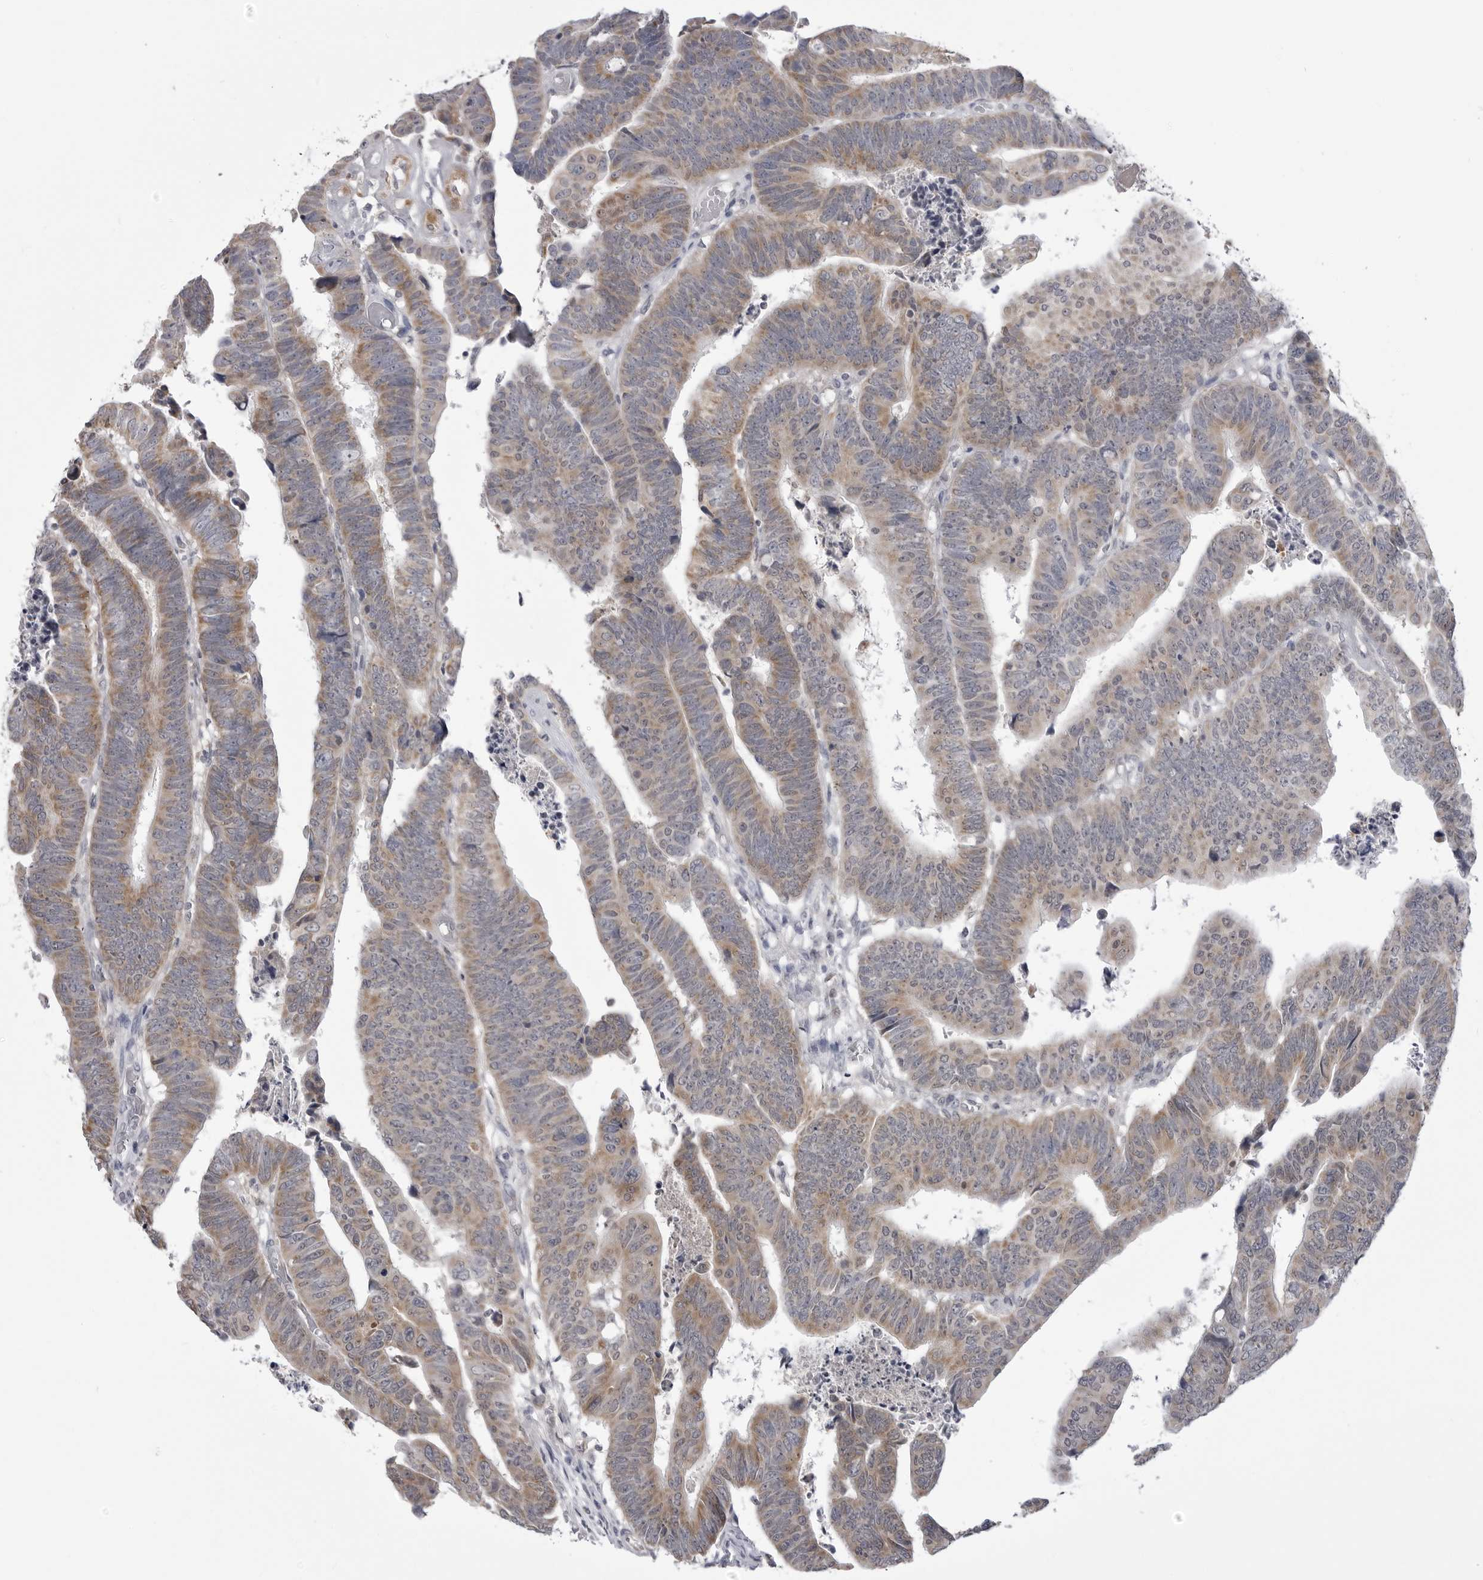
{"staining": {"intensity": "weak", "quantity": ">75%", "location": "cytoplasmic/membranous"}, "tissue": "colorectal cancer", "cell_type": "Tumor cells", "image_type": "cancer", "snomed": [{"axis": "morphology", "description": "Adenocarcinoma, NOS"}, {"axis": "topography", "description": "Rectum"}], "caption": "Adenocarcinoma (colorectal) tissue displays weak cytoplasmic/membranous expression in about >75% of tumor cells", "gene": "FH", "patient": {"sex": "female", "age": 65}}